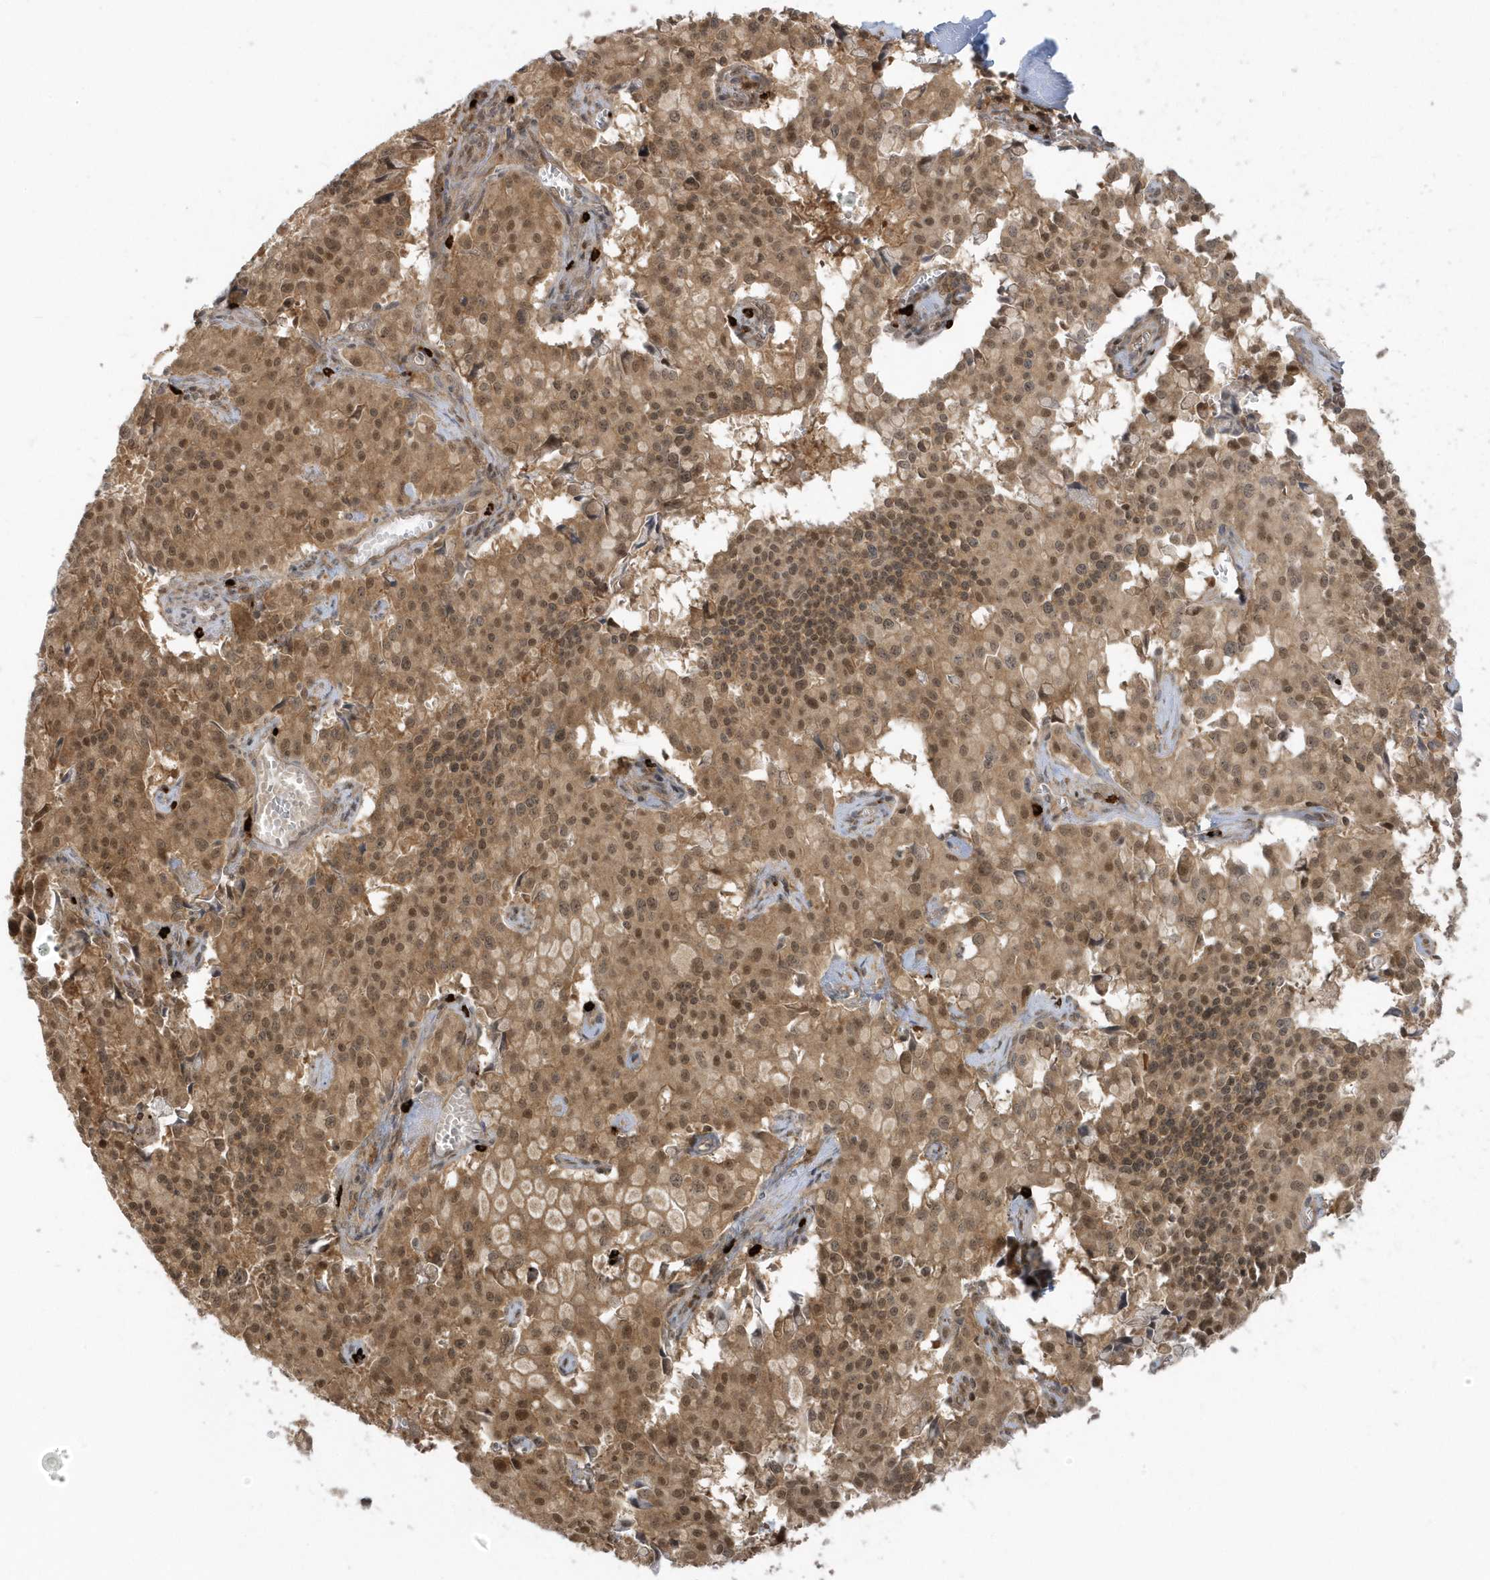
{"staining": {"intensity": "moderate", "quantity": ">75%", "location": "cytoplasmic/membranous,nuclear"}, "tissue": "pancreatic cancer", "cell_type": "Tumor cells", "image_type": "cancer", "snomed": [{"axis": "morphology", "description": "Adenocarcinoma, NOS"}, {"axis": "topography", "description": "Pancreas"}], "caption": "Human adenocarcinoma (pancreatic) stained for a protein (brown) shows moderate cytoplasmic/membranous and nuclear positive staining in approximately >75% of tumor cells.", "gene": "PPP1R7", "patient": {"sex": "male", "age": 65}}